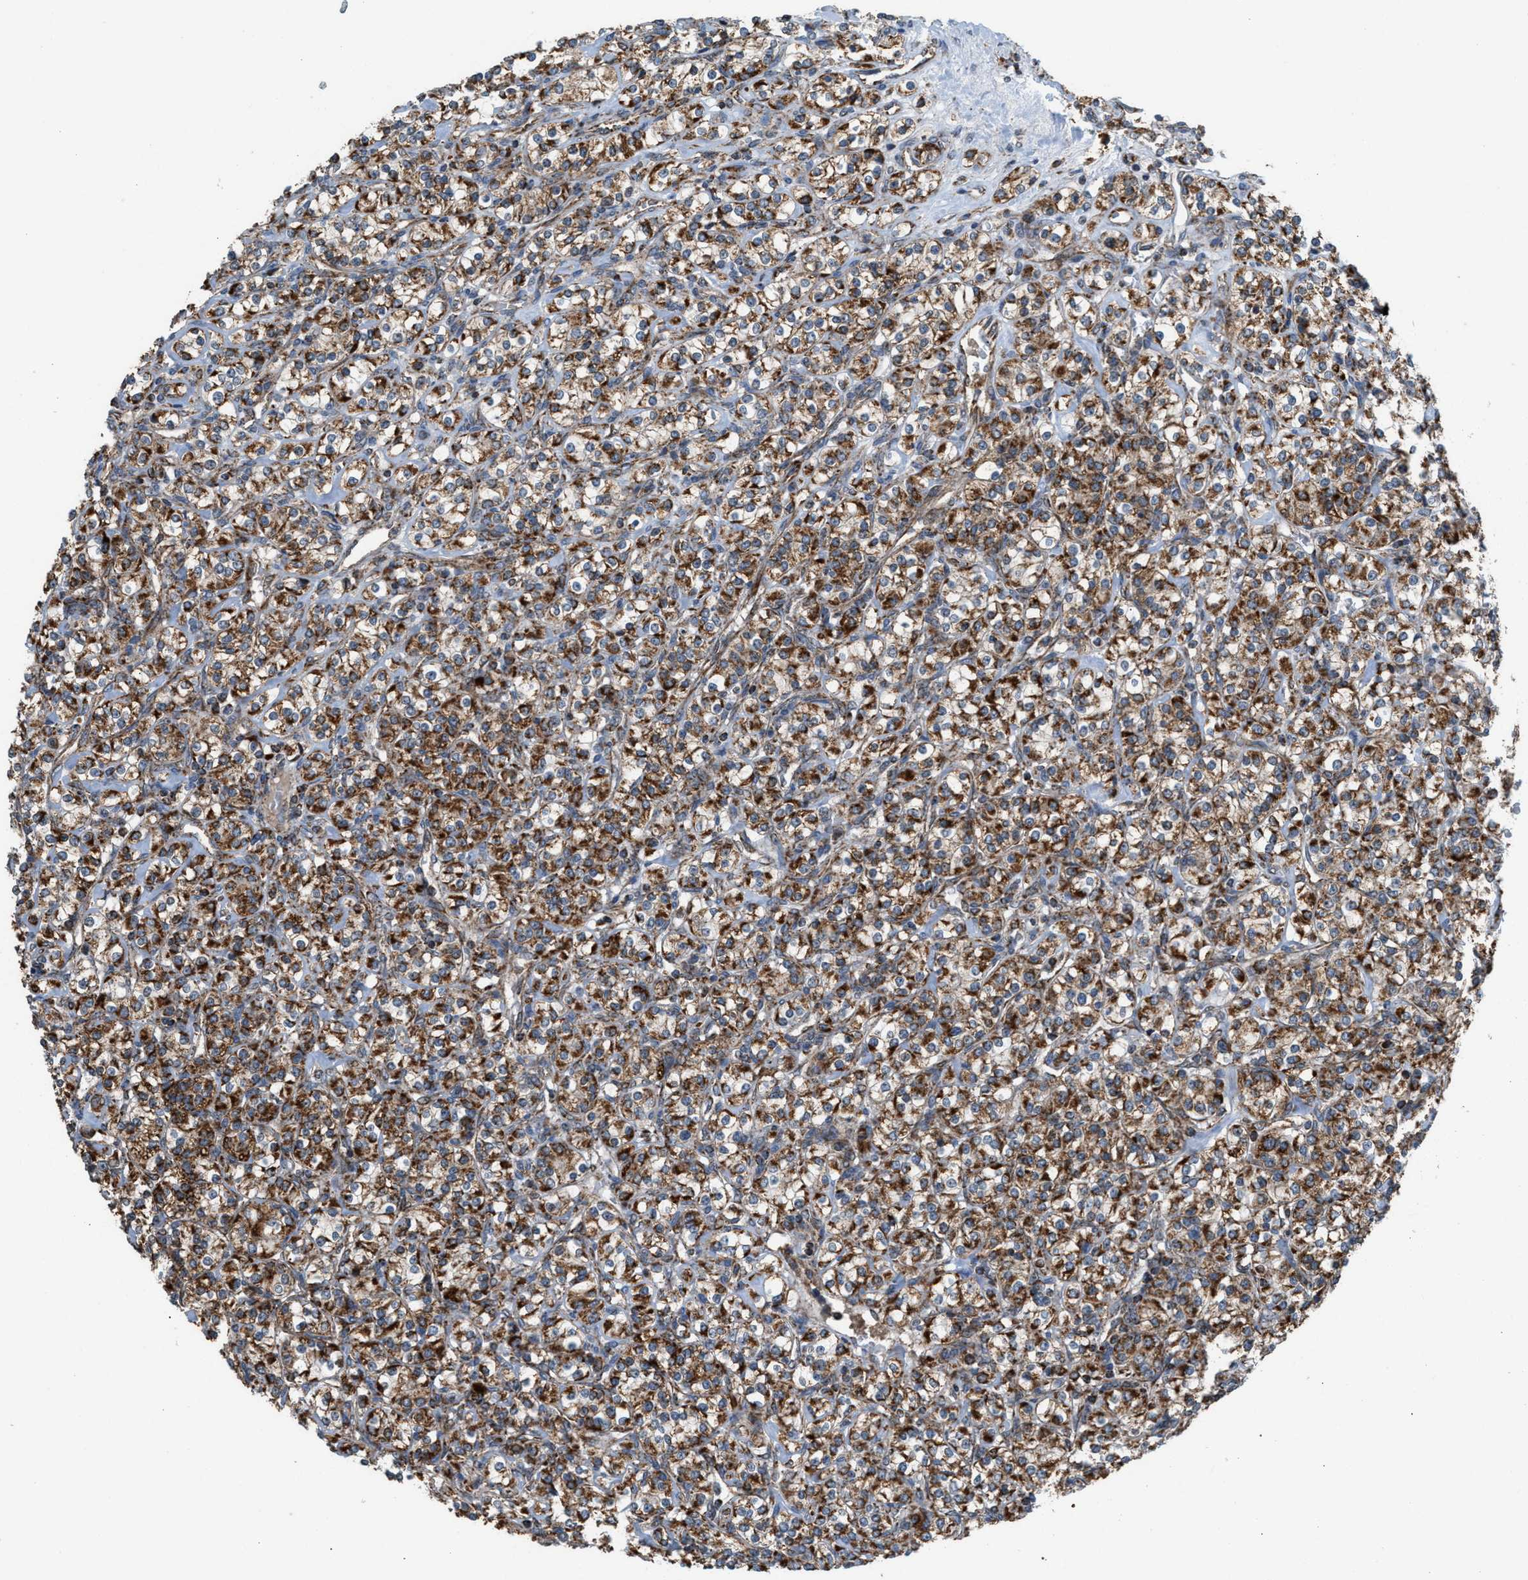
{"staining": {"intensity": "moderate", "quantity": ">75%", "location": "cytoplasmic/membranous"}, "tissue": "renal cancer", "cell_type": "Tumor cells", "image_type": "cancer", "snomed": [{"axis": "morphology", "description": "Adenocarcinoma, NOS"}, {"axis": "topography", "description": "Kidney"}], "caption": "About >75% of tumor cells in human adenocarcinoma (renal) show moderate cytoplasmic/membranous protein staining as visualized by brown immunohistochemical staining.", "gene": "SGSM2", "patient": {"sex": "male", "age": 77}}